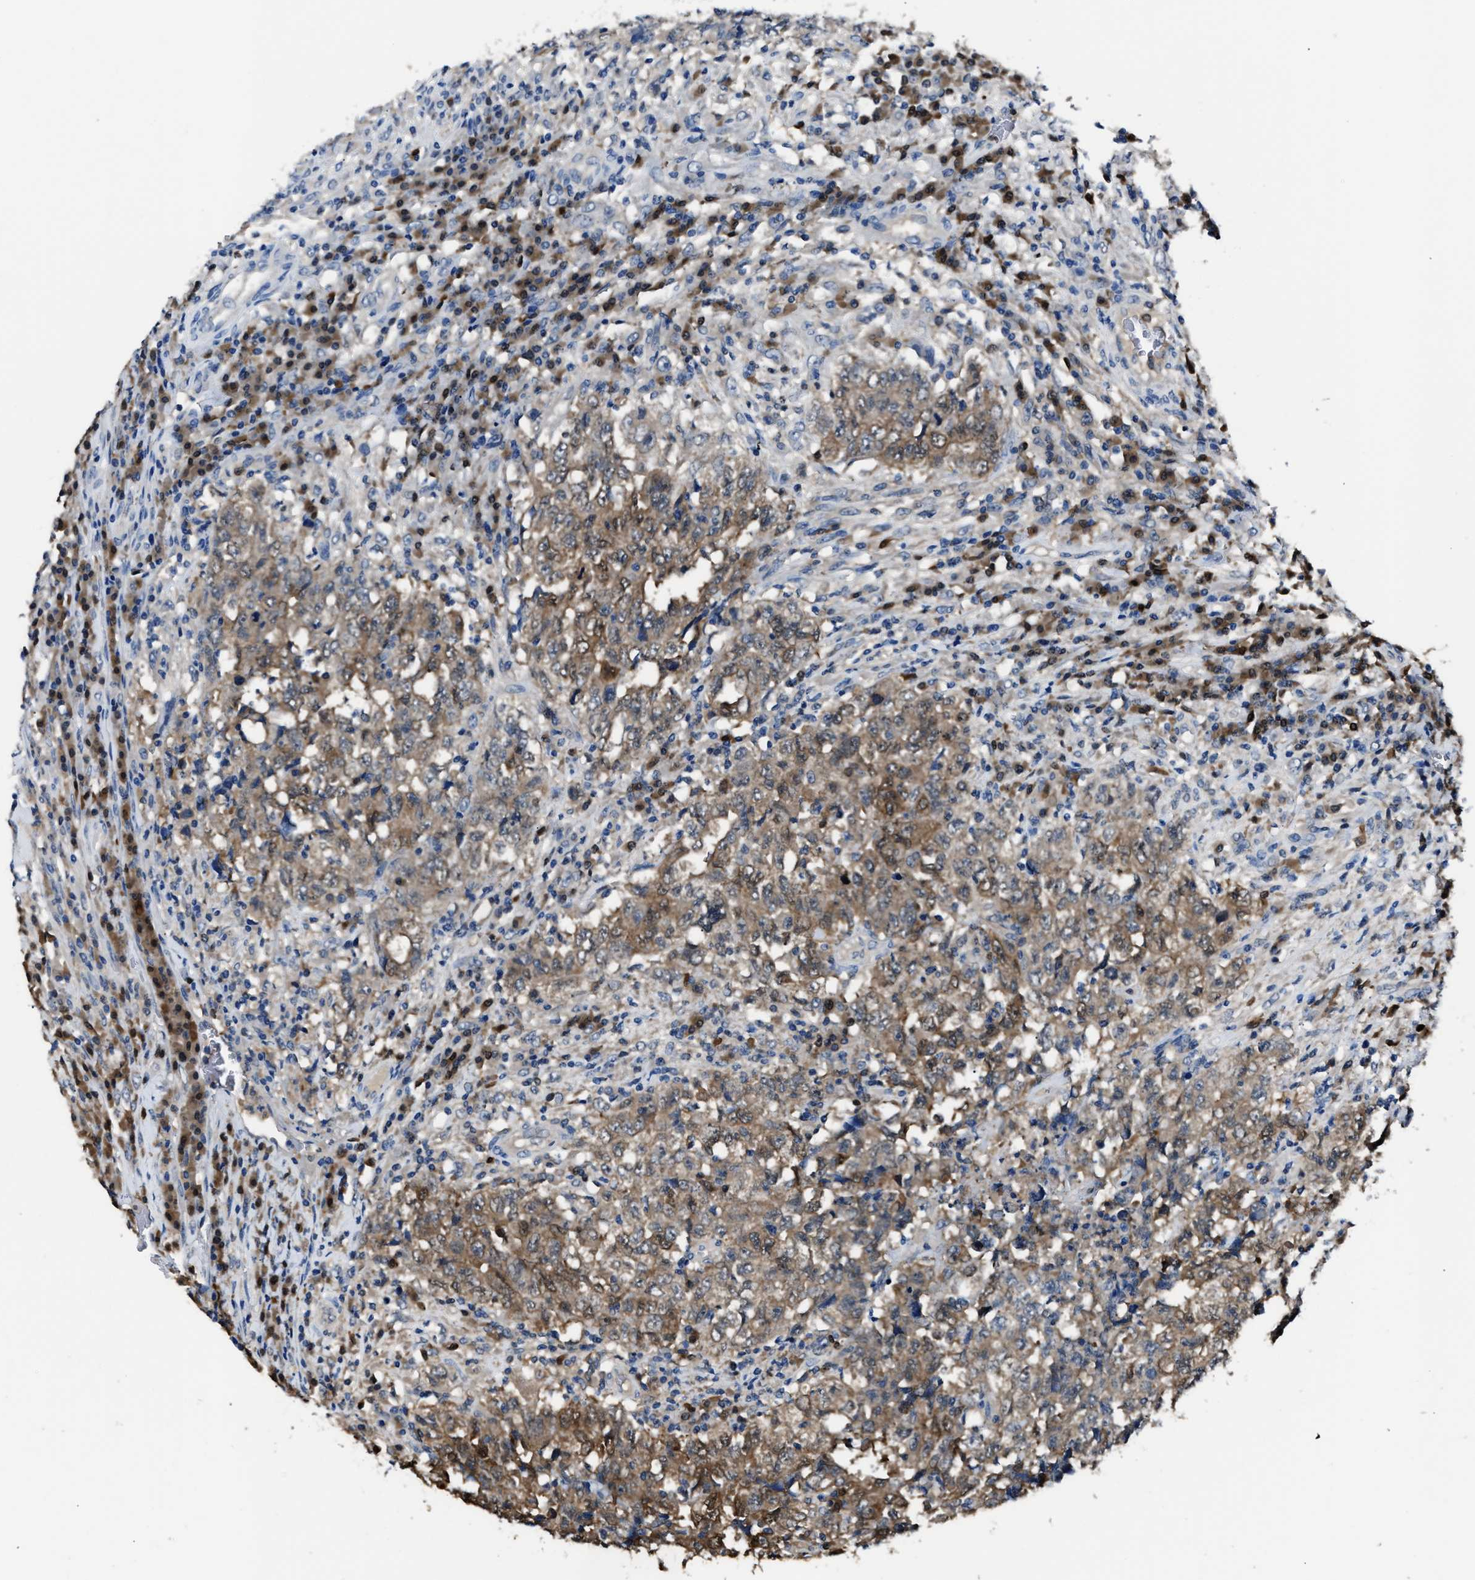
{"staining": {"intensity": "moderate", "quantity": "25%-75%", "location": "cytoplasmic/membranous"}, "tissue": "testis cancer", "cell_type": "Tumor cells", "image_type": "cancer", "snomed": [{"axis": "morphology", "description": "Necrosis, NOS"}, {"axis": "morphology", "description": "Carcinoma, Embryonal, NOS"}, {"axis": "topography", "description": "Testis"}], "caption": "Protein positivity by immunohistochemistry (IHC) shows moderate cytoplasmic/membranous expression in about 25%-75% of tumor cells in testis cancer (embryonal carcinoma).", "gene": "GSTP1", "patient": {"sex": "male", "age": 19}}